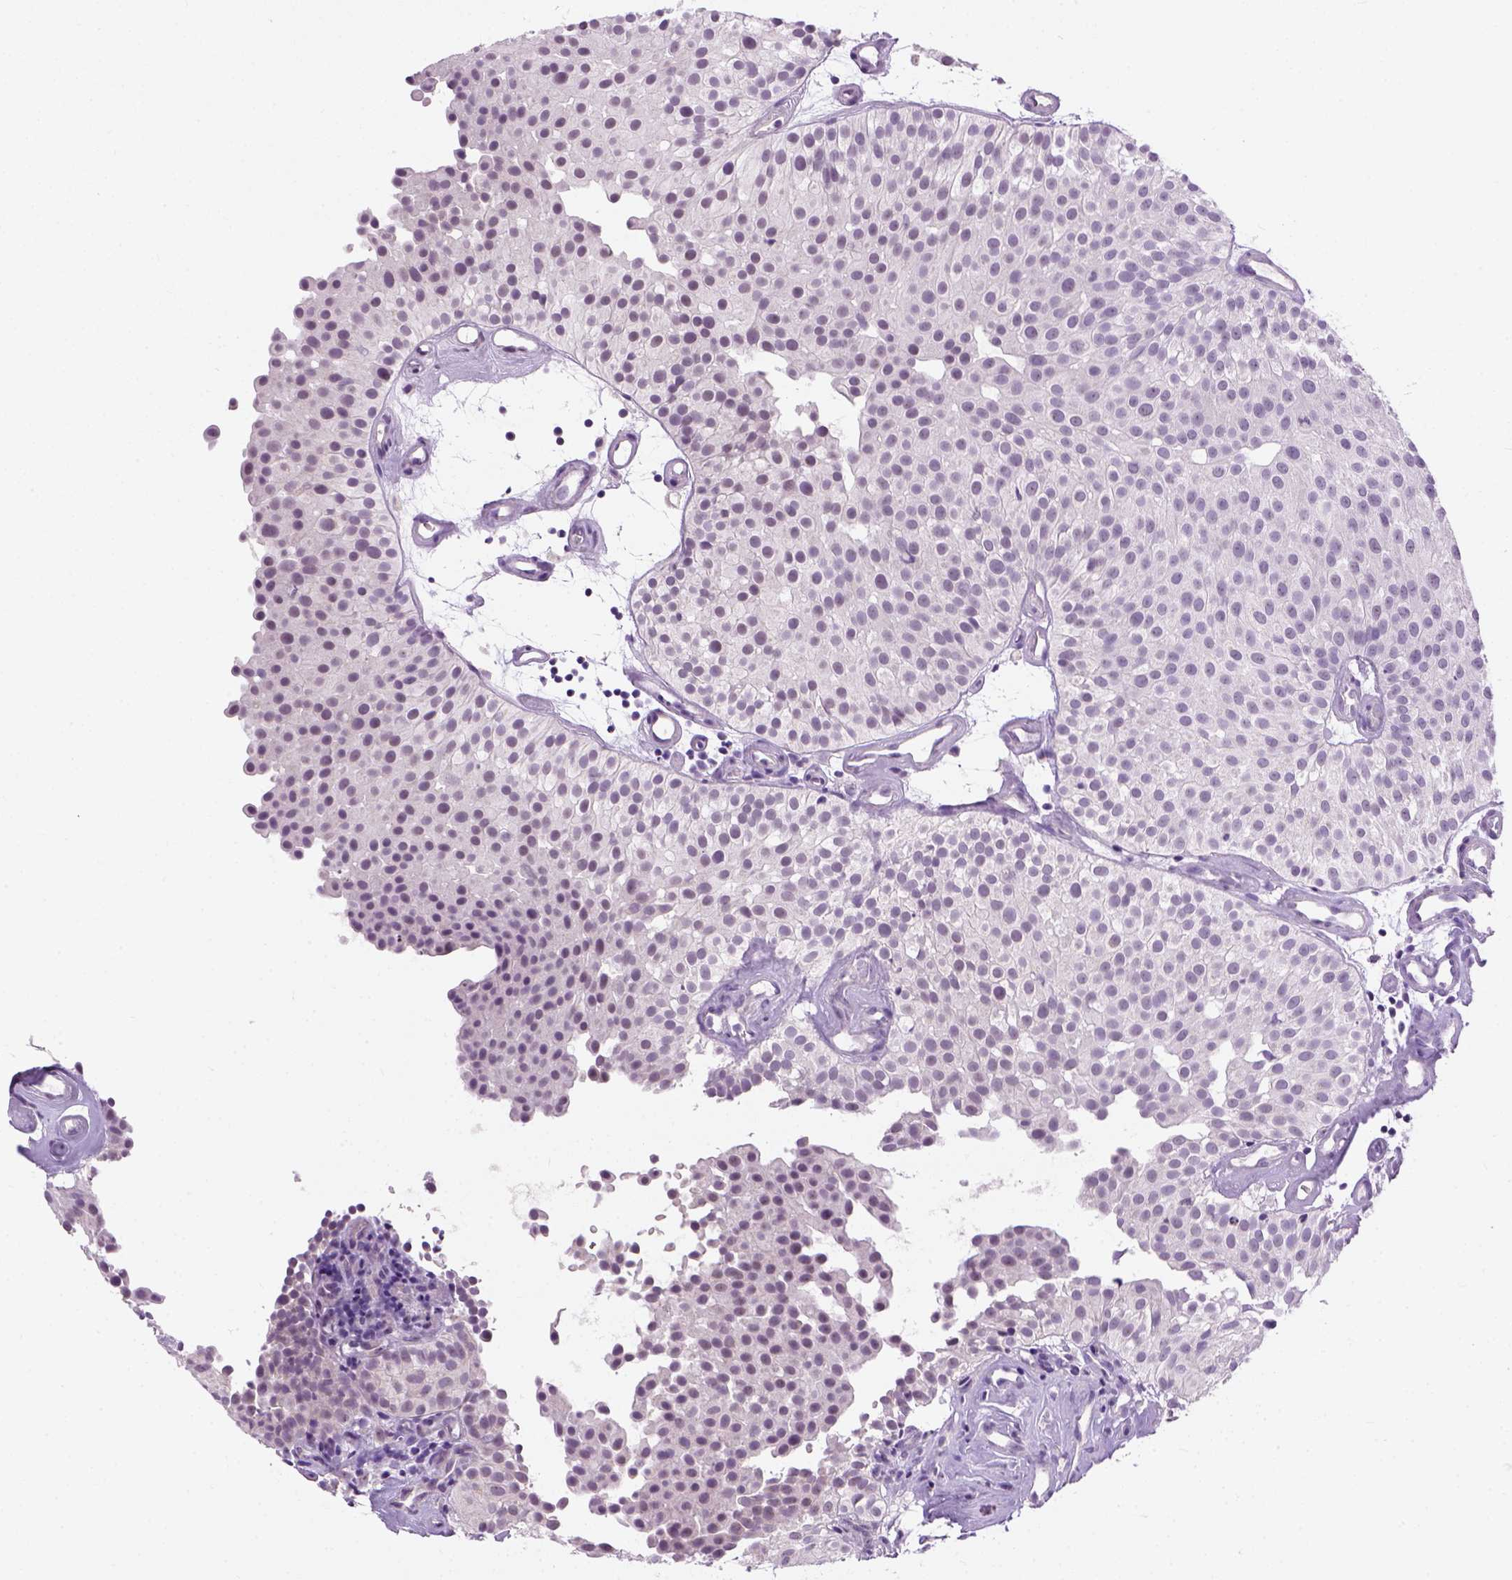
{"staining": {"intensity": "weak", "quantity": "25%-75%", "location": "nuclear"}, "tissue": "urothelial cancer", "cell_type": "Tumor cells", "image_type": "cancer", "snomed": [{"axis": "morphology", "description": "Urothelial carcinoma, Low grade"}, {"axis": "topography", "description": "Urinary bladder"}], "caption": "Immunohistochemical staining of urothelial cancer shows low levels of weak nuclear staining in about 25%-75% of tumor cells.", "gene": "UTP4", "patient": {"sex": "female", "age": 87}}